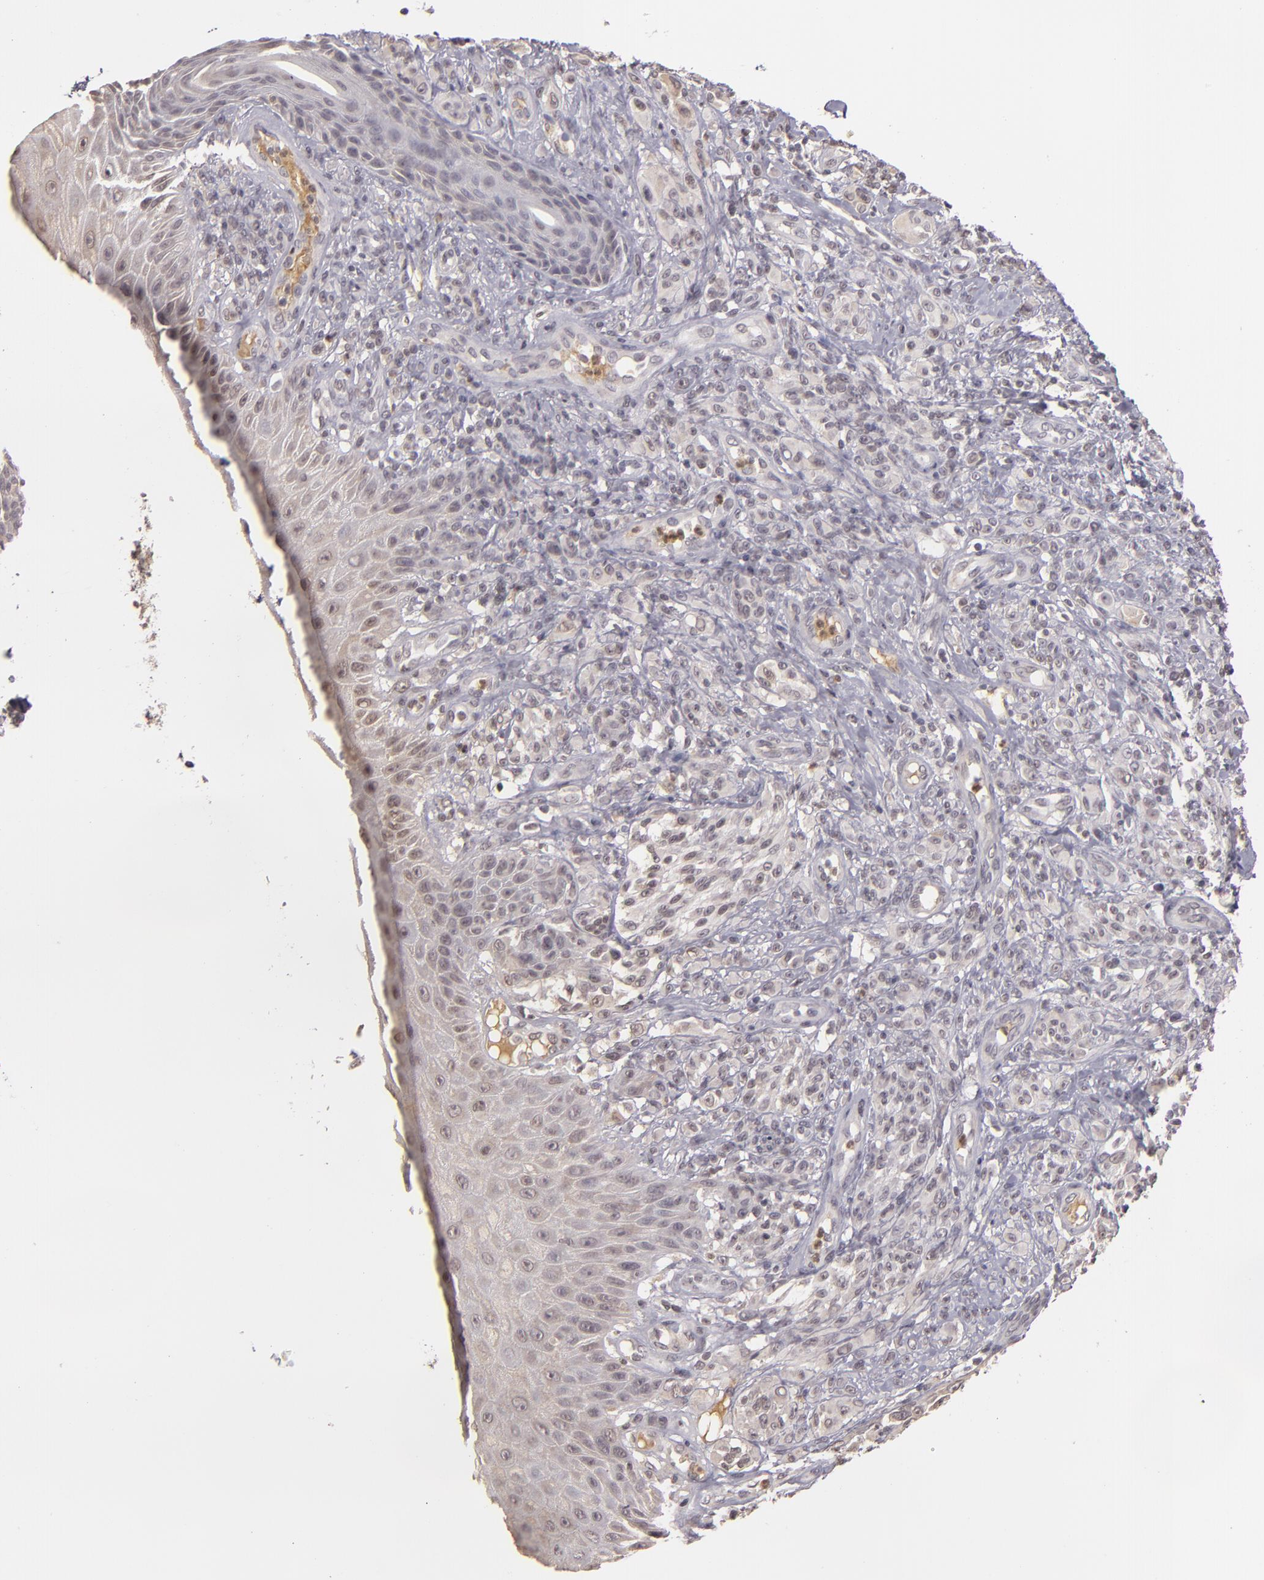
{"staining": {"intensity": "weak", "quantity": ">75%", "location": "cytoplasmic/membranous"}, "tissue": "melanoma", "cell_type": "Tumor cells", "image_type": "cancer", "snomed": [{"axis": "morphology", "description": "Malignant melanoma, NOS"}, {"axis": "topography", "description": "Skin"}], "caption": "Protein analysis of melanoma tissue exhibits weak cytoplasmic/membranous staining in approximately >75% of tumor cells.", "gene": "LRG1", "patient": {"sex": "male", "age": 57}}